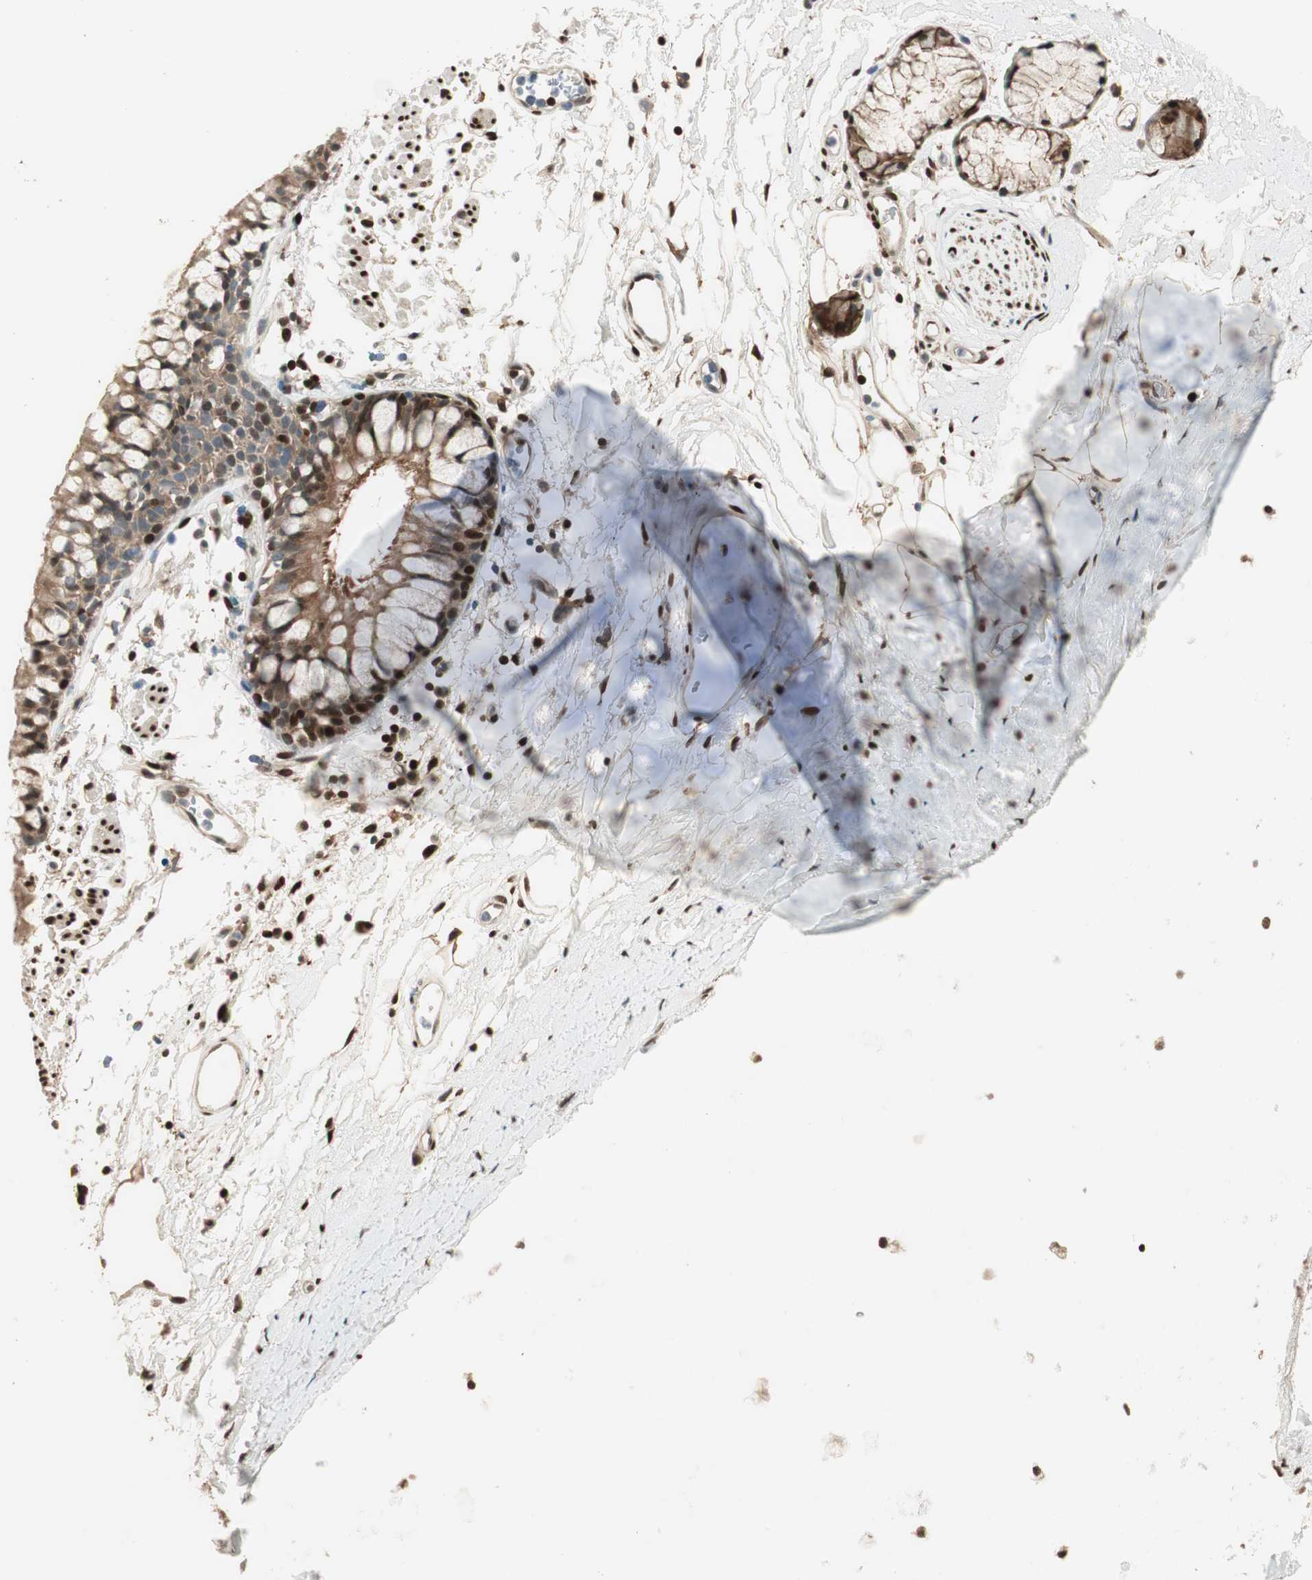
{"staining": {"intensity": "strong", "quantity": ">75%", "location": "cytoplasmic/membranous,nuclear"}, "tissue": "bronchus", "cell_type": "Respiratory epithelial cells", "image_type": "normal", "snomed": [{"axis": "morphology", "description": "Normal tissue, NOS"}, {"axis": "topography", "description": "Bronchus"}], "caption": "Immunohistochemical staining of unremarkable human bronchus exhibits >75% levels of strong cytoplasmic/membranous,nuclear protein positivity in approximately >75% of respiratory epithelial cells.", "gene": "BIN1", "patient": {"sex": "female", "age": 73}}